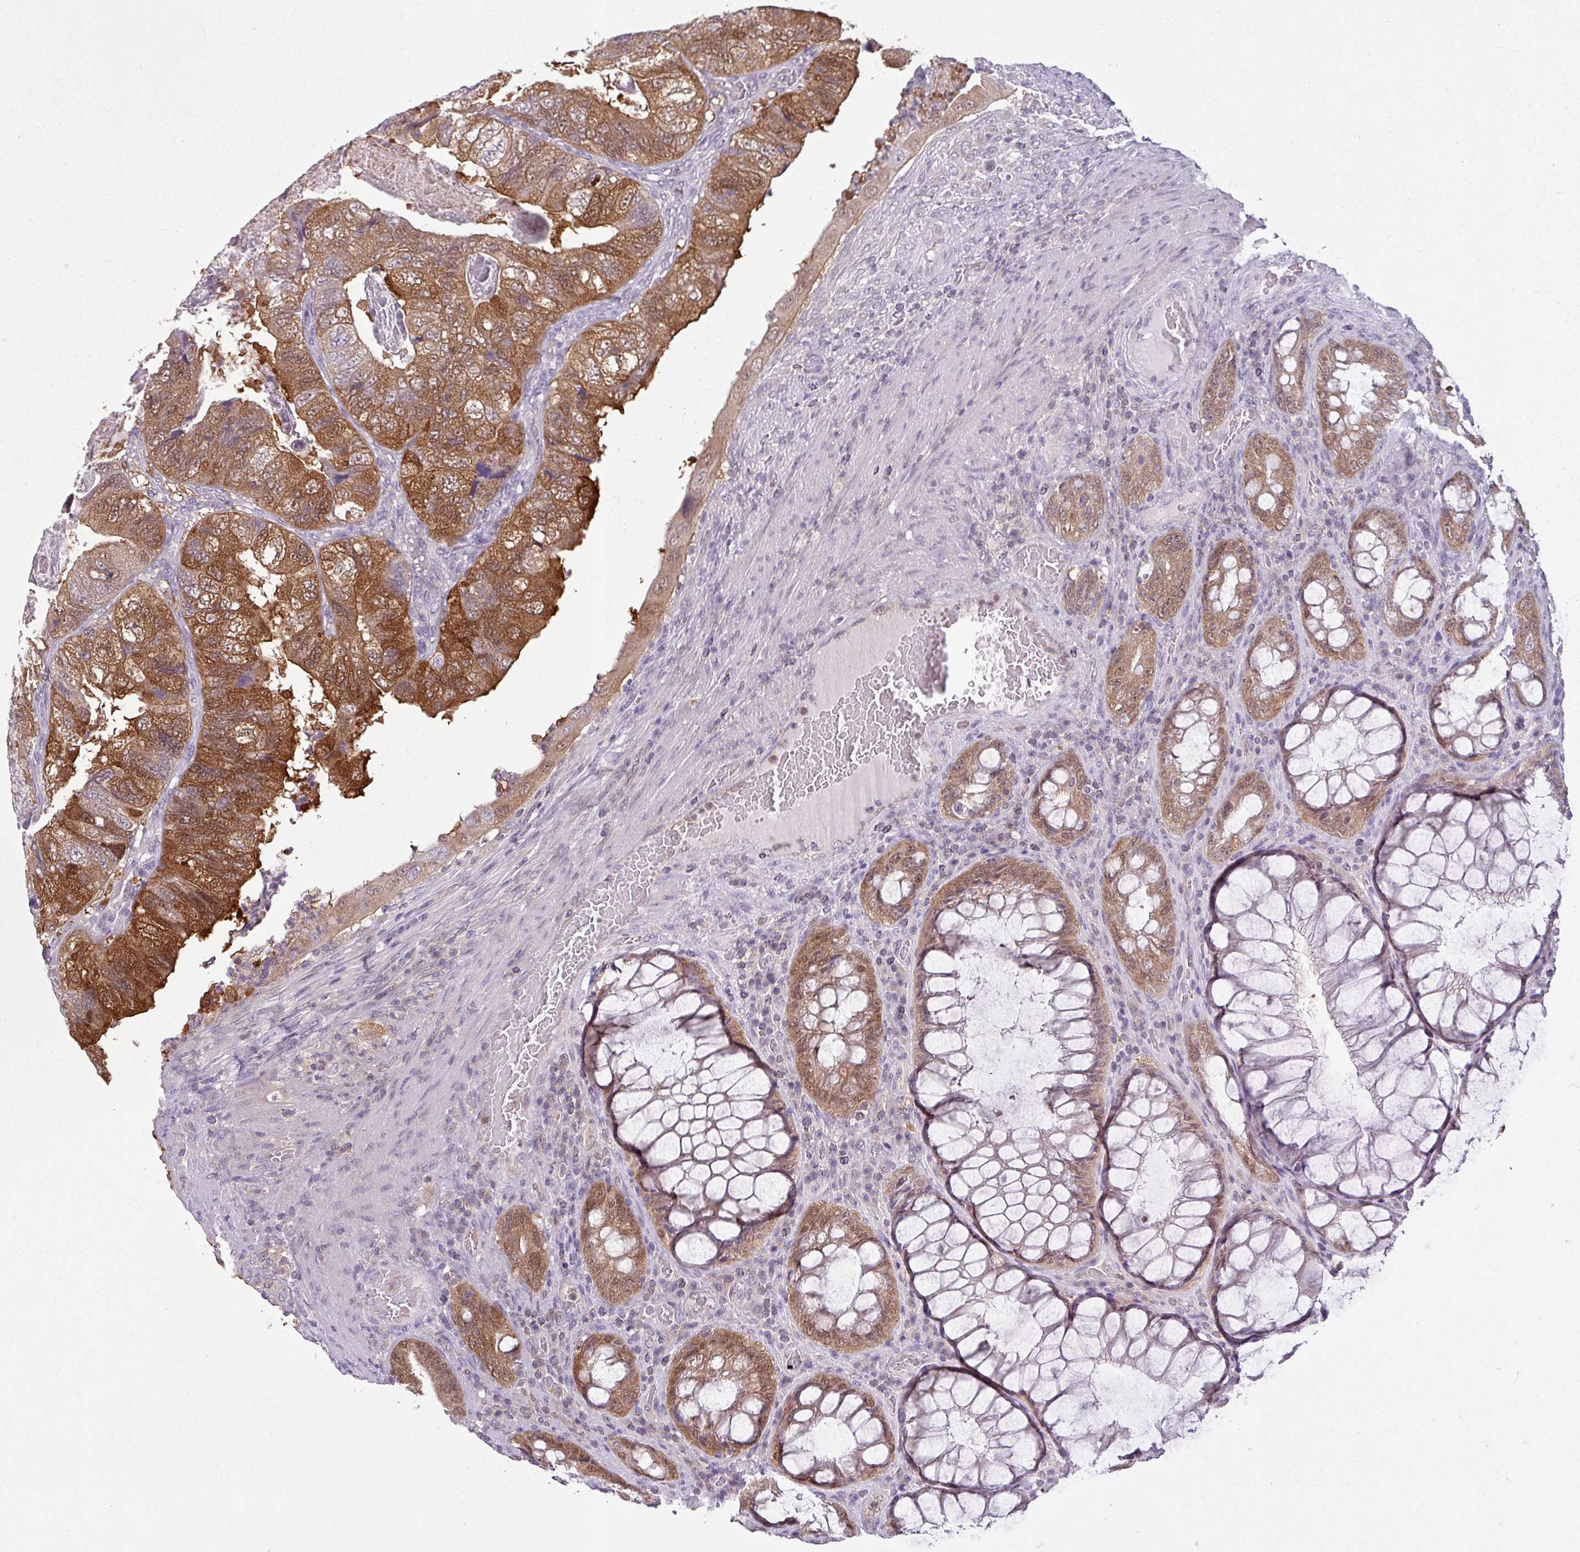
{"staining": {"intensity": "strong", "quantity": ">75%", "location": "cytoplasmic/membranous,nuclear"}, "tissue": "colorectal cancer", "cell_type": "Tumor cells", "image_type": "cancer", "snomed": [{"axis": "morphology", "description": "Adenocarcinoma, NOS"}, {"axis": "topography", "description": "Rectum"}], "caption": "Strong cytoplasmic/membranous and nuclear protein staining is seen in approximately >75% of tumor cells in colorectal adenocarcinoma.", "gene": "TTLL12", "patient": {"sex": "male", "age": 63}}